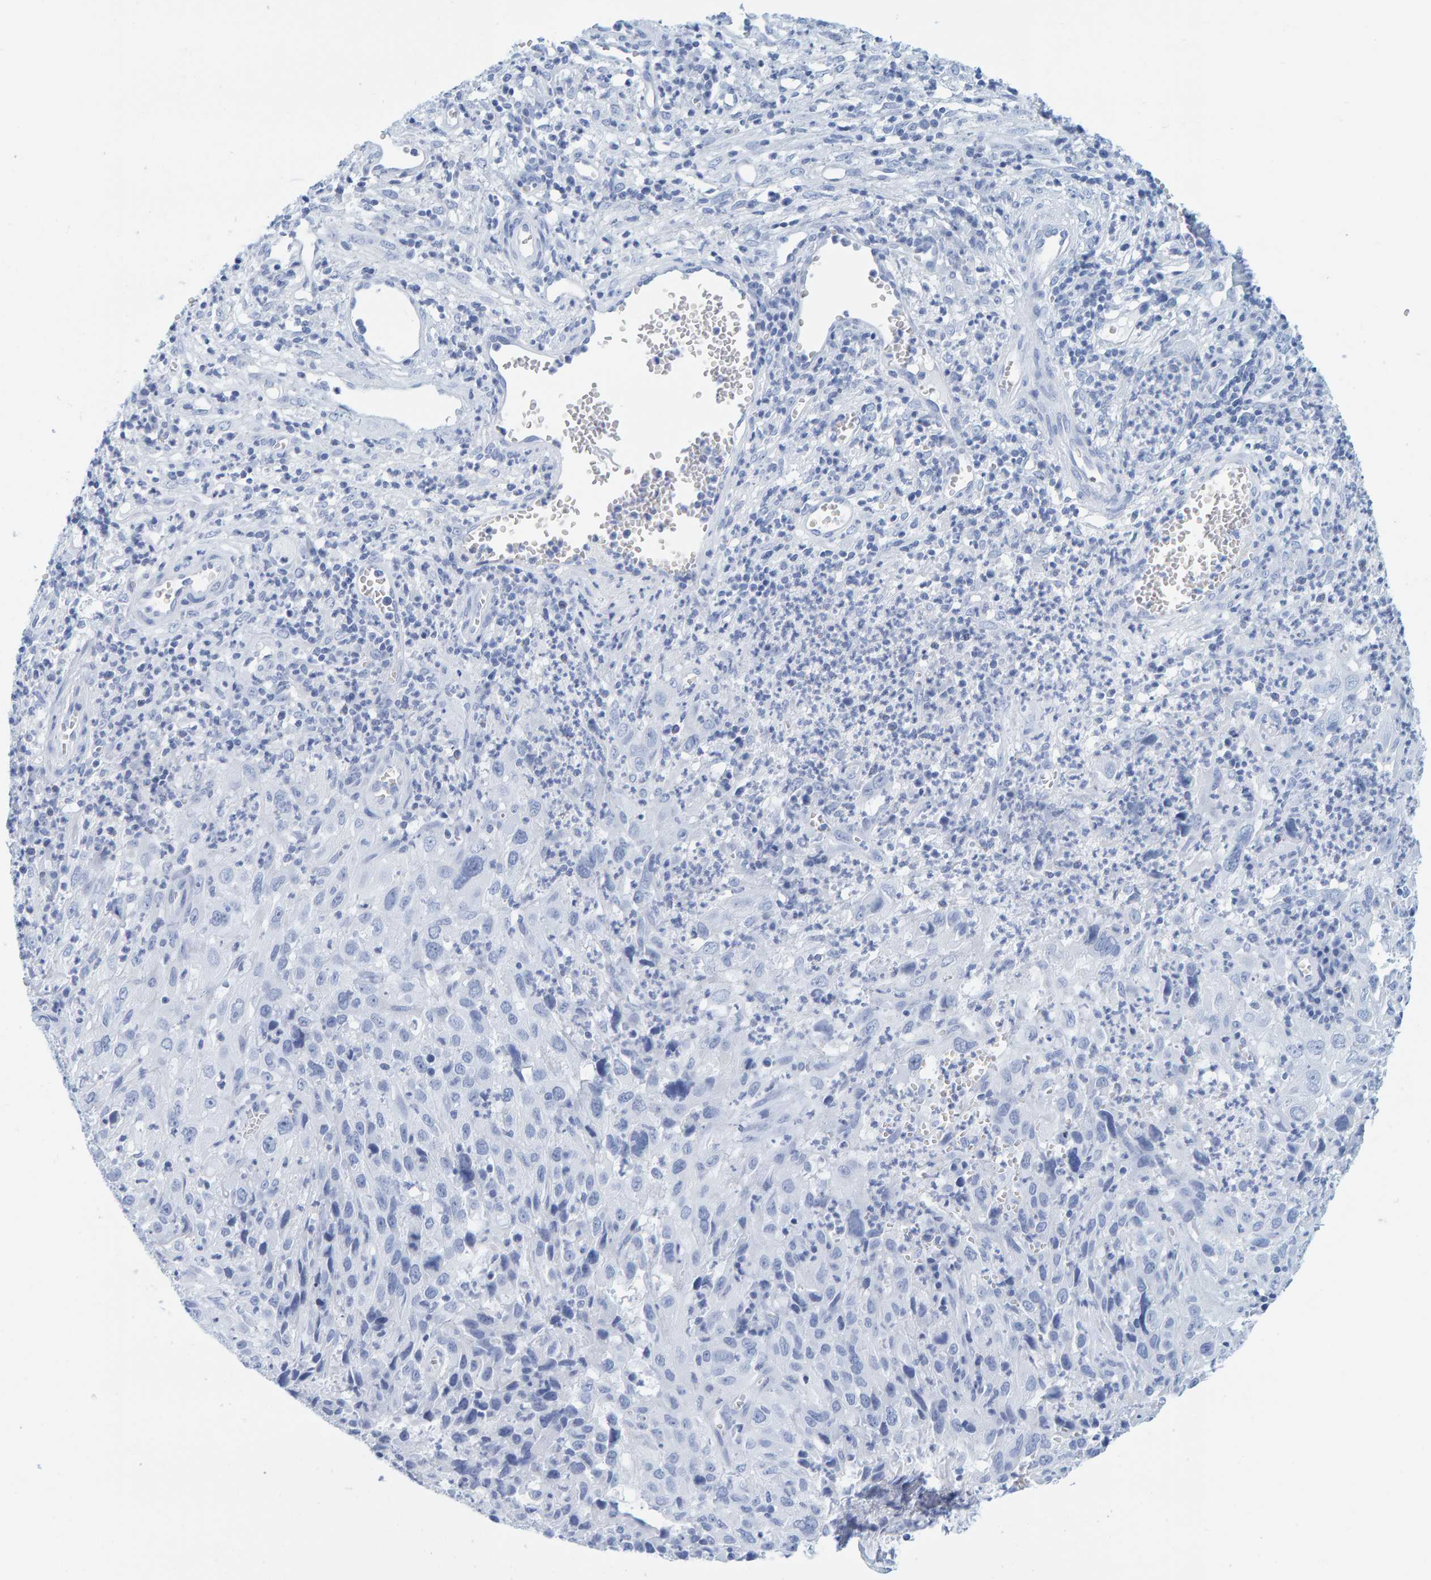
{"staining": {"intensity": "negative", "quantity": "none", "location": "none"}, "tissue": "cervical cancer", "cell_type": "Tumor cells", "image_type": "cancer", "snomed": [{"axis": "morphology", "description": "Squamous cell carcinoma, NOS"}, {"axis": "topography", "description": "Cervix"}], "caption": "Protein analysis of cervical cancer reveals no significant expression in tumor cells.", "gene": "SFTPC", "patient": {"sex": "female", "age": 32}}